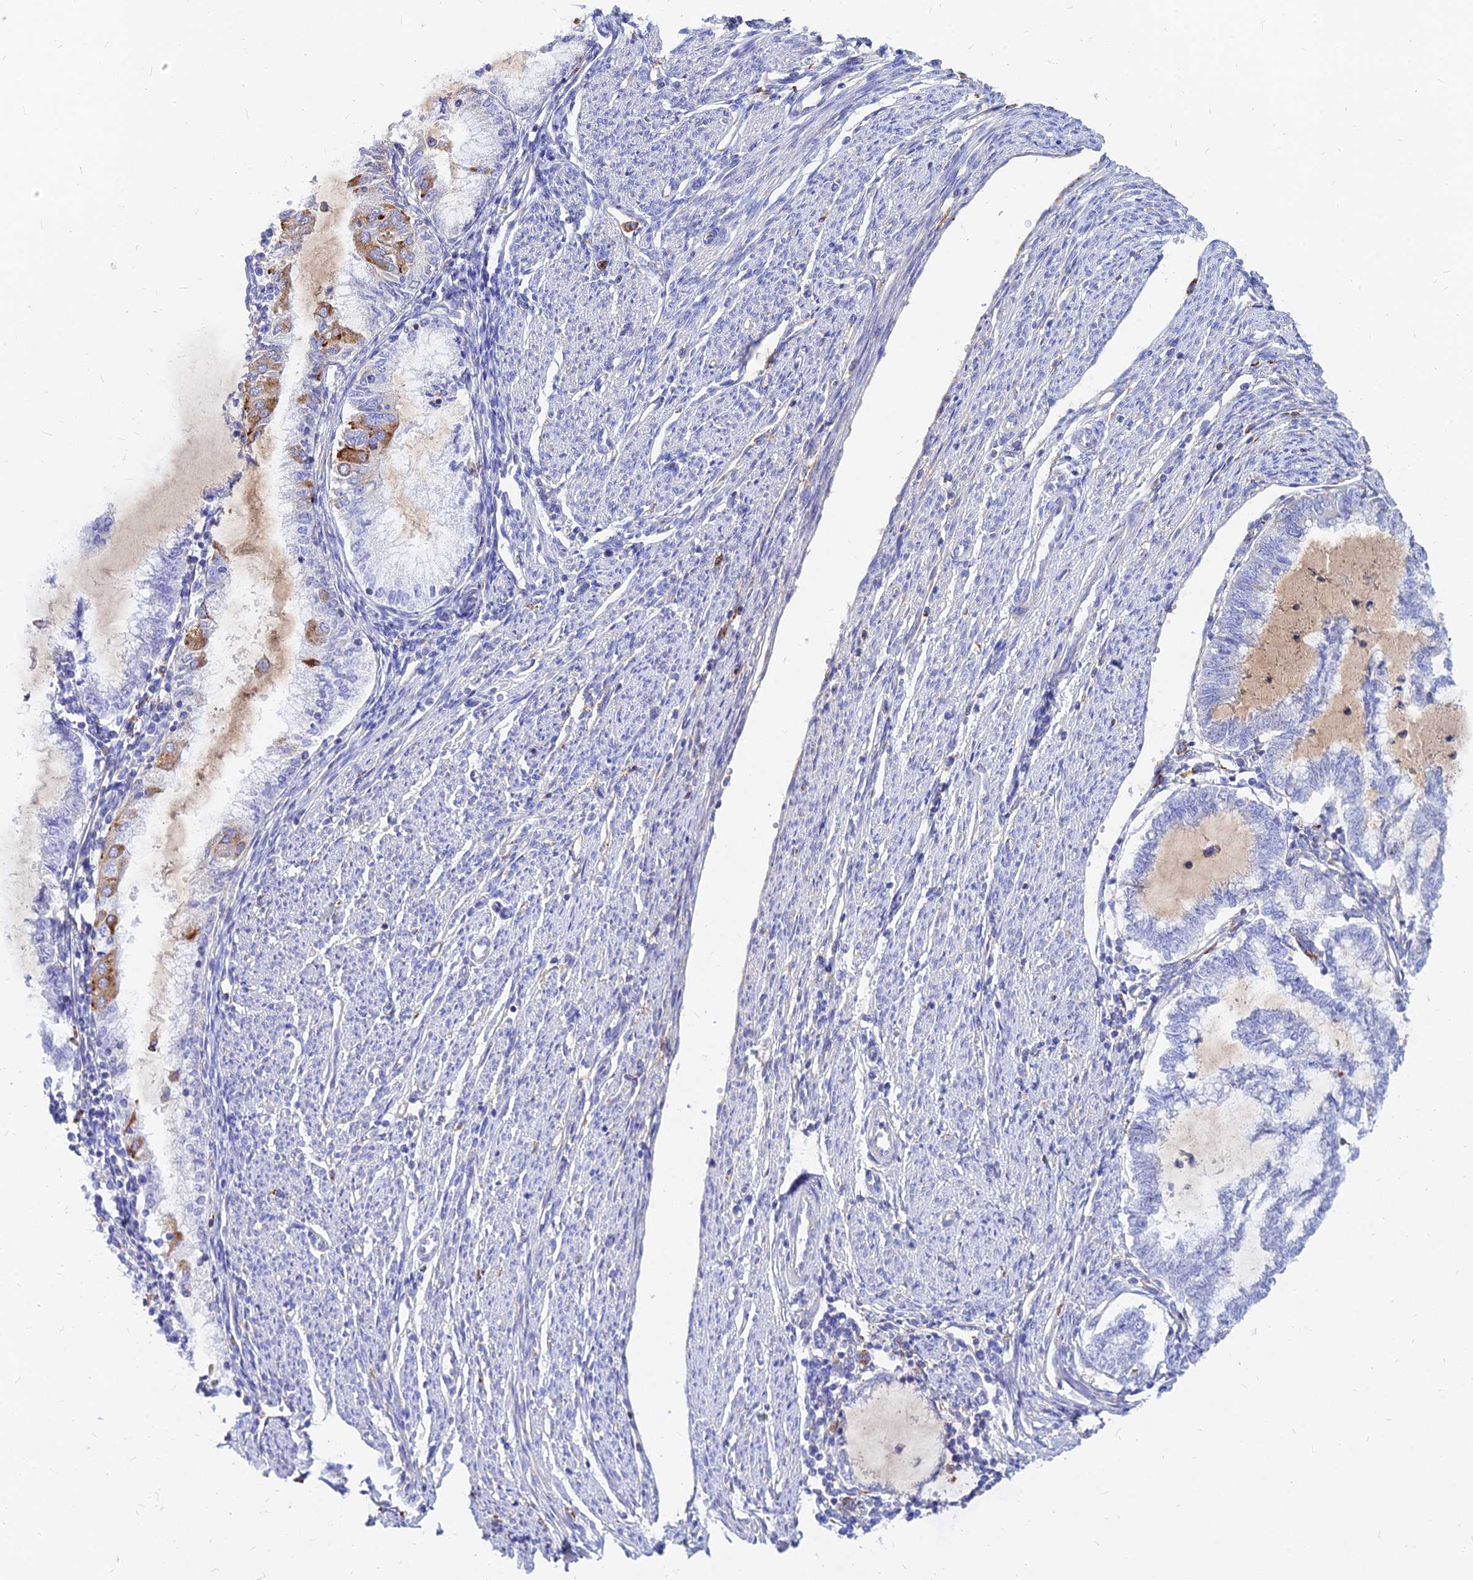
{"staining": {"intensity": "moderate", "quantity": "<25%", "location": "cytoplasmic/membranous"}, "tissue": "endometrial cancer", "cell_type": "Tumor cells", "image_type": "cancer", "snomed": [{"axis": "morphology", "description": "Adenocarcinoma, NOS"}, {"axis": "topography", "description": "Endometrium"}], "caption": "Endometrial cancer stained with DAB IHC reveals low levels of moderate cytoplasmic/membranous staining in approximately <25% of tumor cells.", "gene": "AGTRAP", "patient": {"sex": "female", "age": 79}}